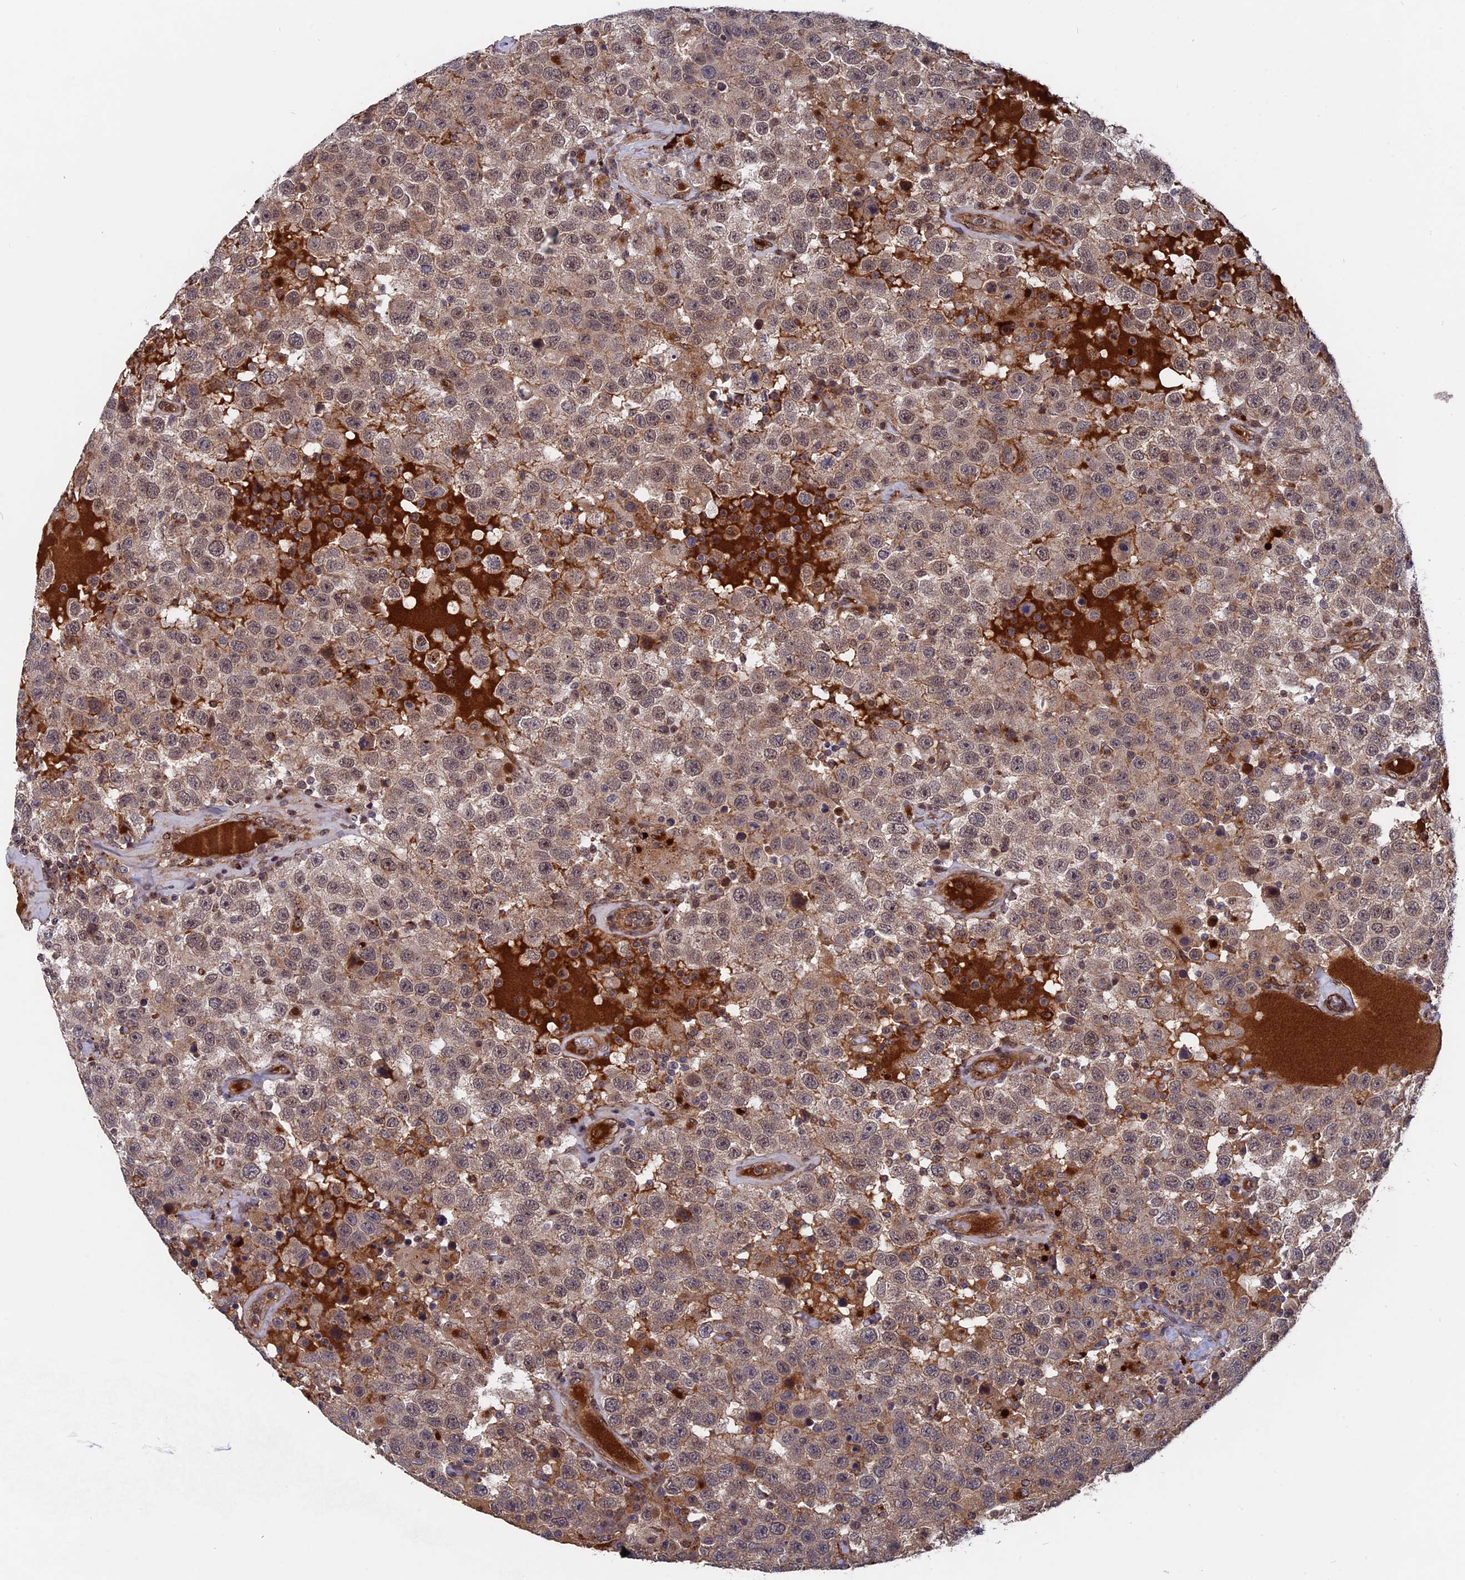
{"staining": {"intensity": "weak", "quantity": ">75%", "location": "cytoplasmic/membranous"}, "tissue": "testis cancer", "cell_type": "Tumor cells", "image_type": "cancer", "snomed": [{"axis": "morphology", "description": "Seminoma, NOS"}, {"axis": "topography", "description": "Testis"}], "caption": "There is low levels of weak cytoplasmic/membranous positivity in tumor cells of seminoma (testis), as demonstrated by immunohistochemical staining (brown color).", "gene": "NOSIP", "patient": {"sex": "male", "age": 41}}